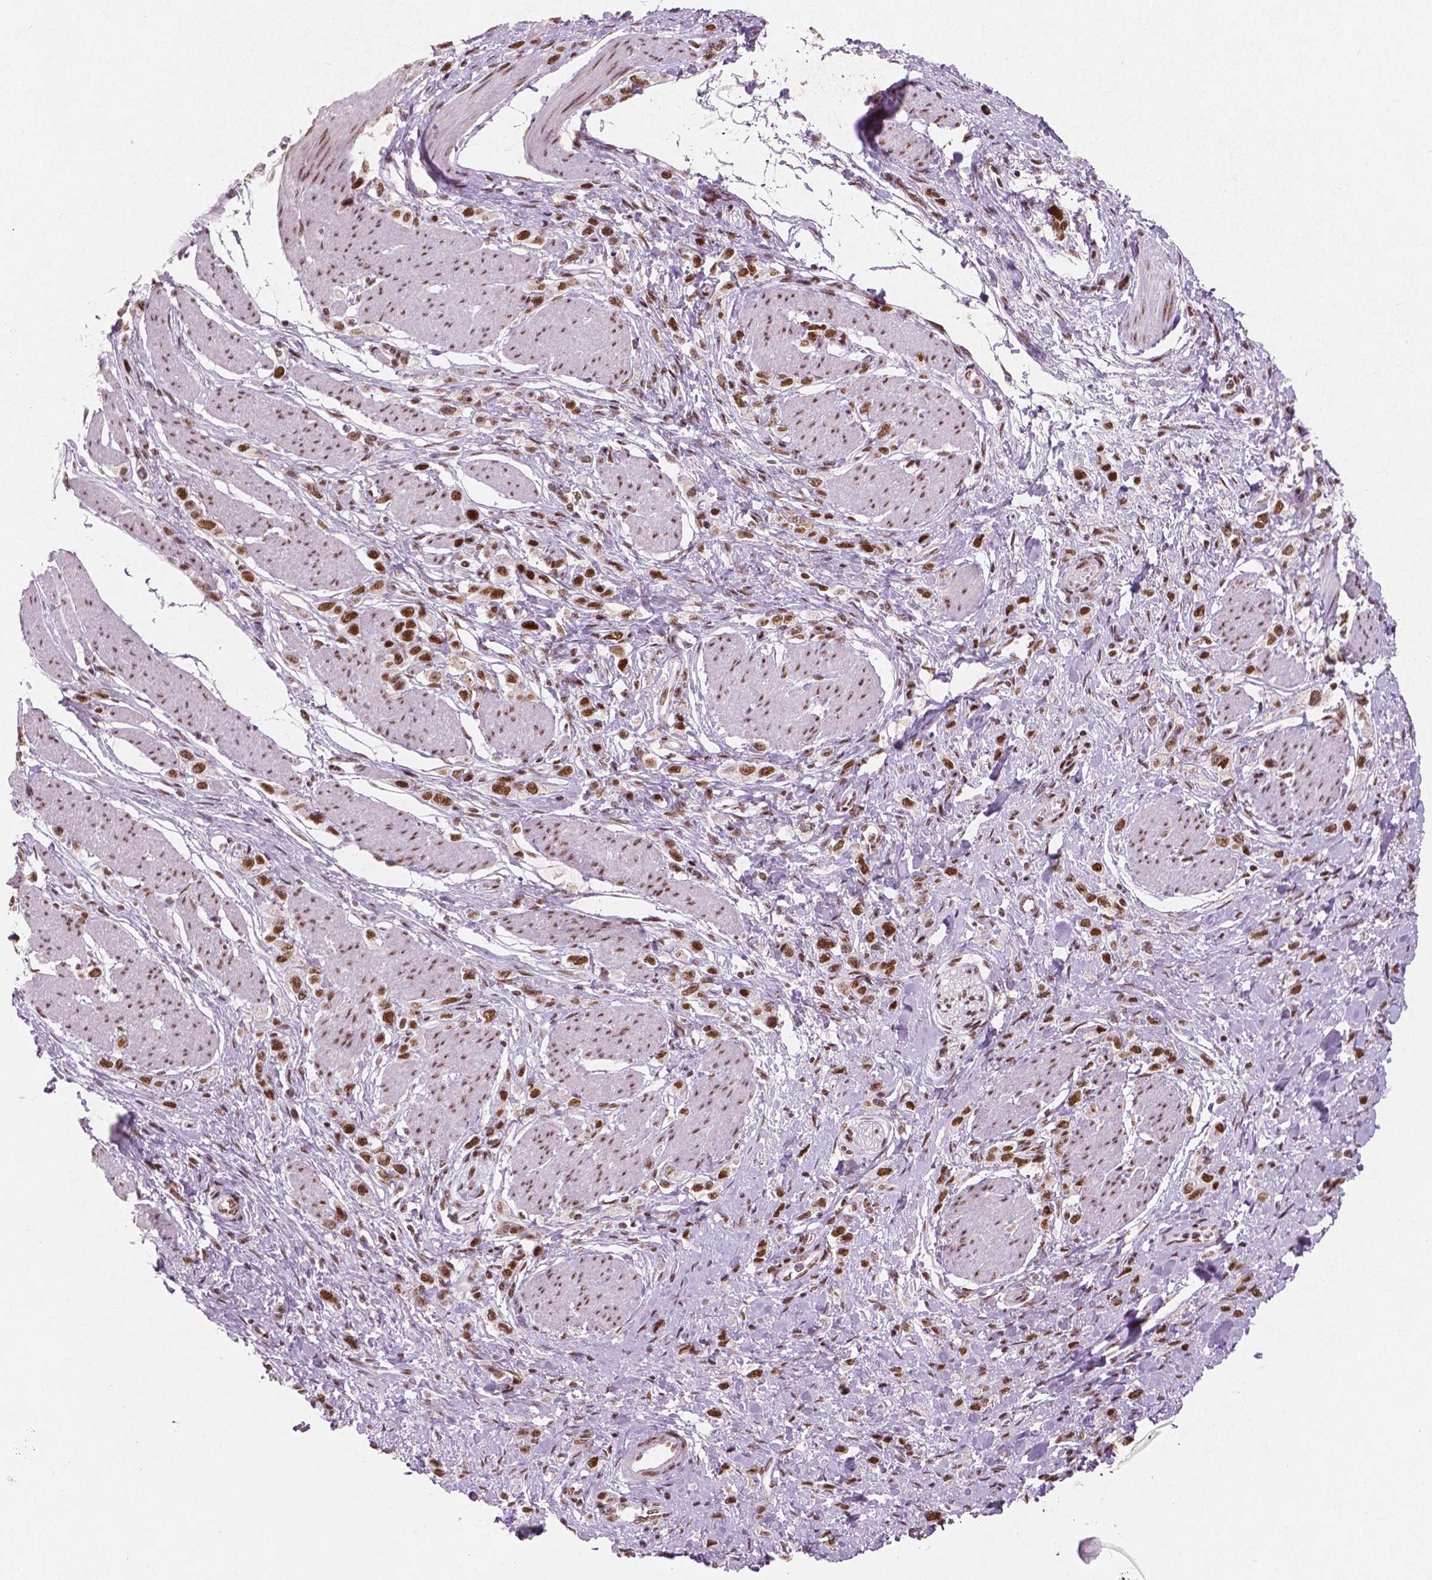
{"staining": {"intensity": "strong", "quantity": ">75%", "location": "nuclear"}, "tissue": "stomach cancer", "cell_type": "Tumor cells", "image_type": "cancer", "snomed": [{"axis": "morphology", "description": "Adenocarcinoma, NOS"}, {"axis": "topography", "description": "Stomach"}], "caption": "Immunohistochemical staining of stomach adenocarcinoma demonstrates high levels of strong nuclear protein staining in about >75% of tumor cells.", "gene": "BRD4", "patient": {"sex": "female", "age": 65}}